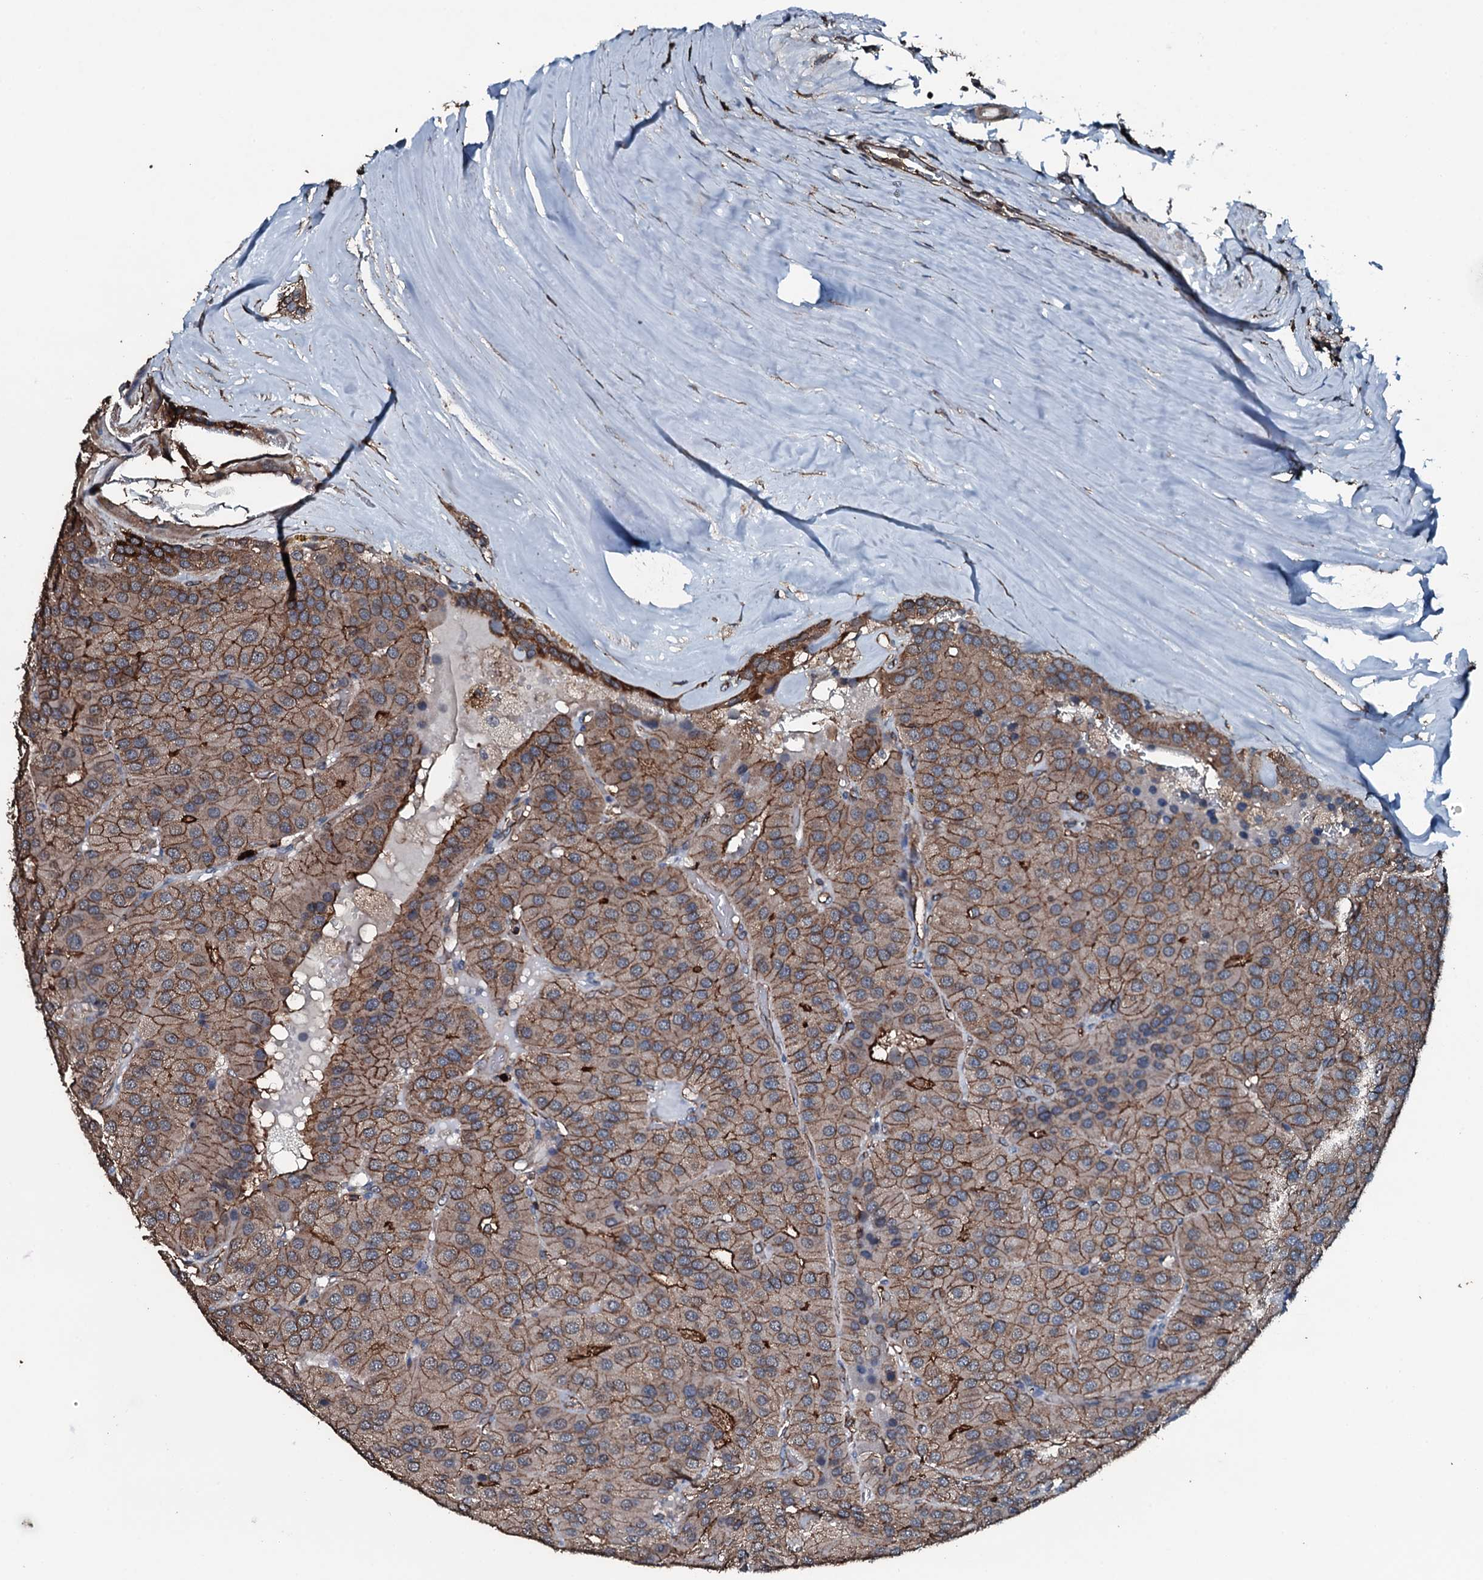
{"staining": {"intensity": "moderate", "quantity": ">75%", "location": "cytoplasmic/membranous"}, "tissue": "parathyroid gland", "cell_type": "Glandular cells", "image_type": "normal", "snomed": [{"axis": "morphology", "description": "Normal tissue, NOS"}, {"axis": "morphology", "description": "Adenoma, NOS"}, {"axis": "topography", "description": "Parathyroid gland"}], "caption": "Immunohistochemical staining of normal human parathyroid gland shows >75% levels of moderate cytoplasmic/membranous protein positivity in about >75% of glandular cells.", "gene": "SLC25A38", "patient": {"sex": "female", "age": 86}}